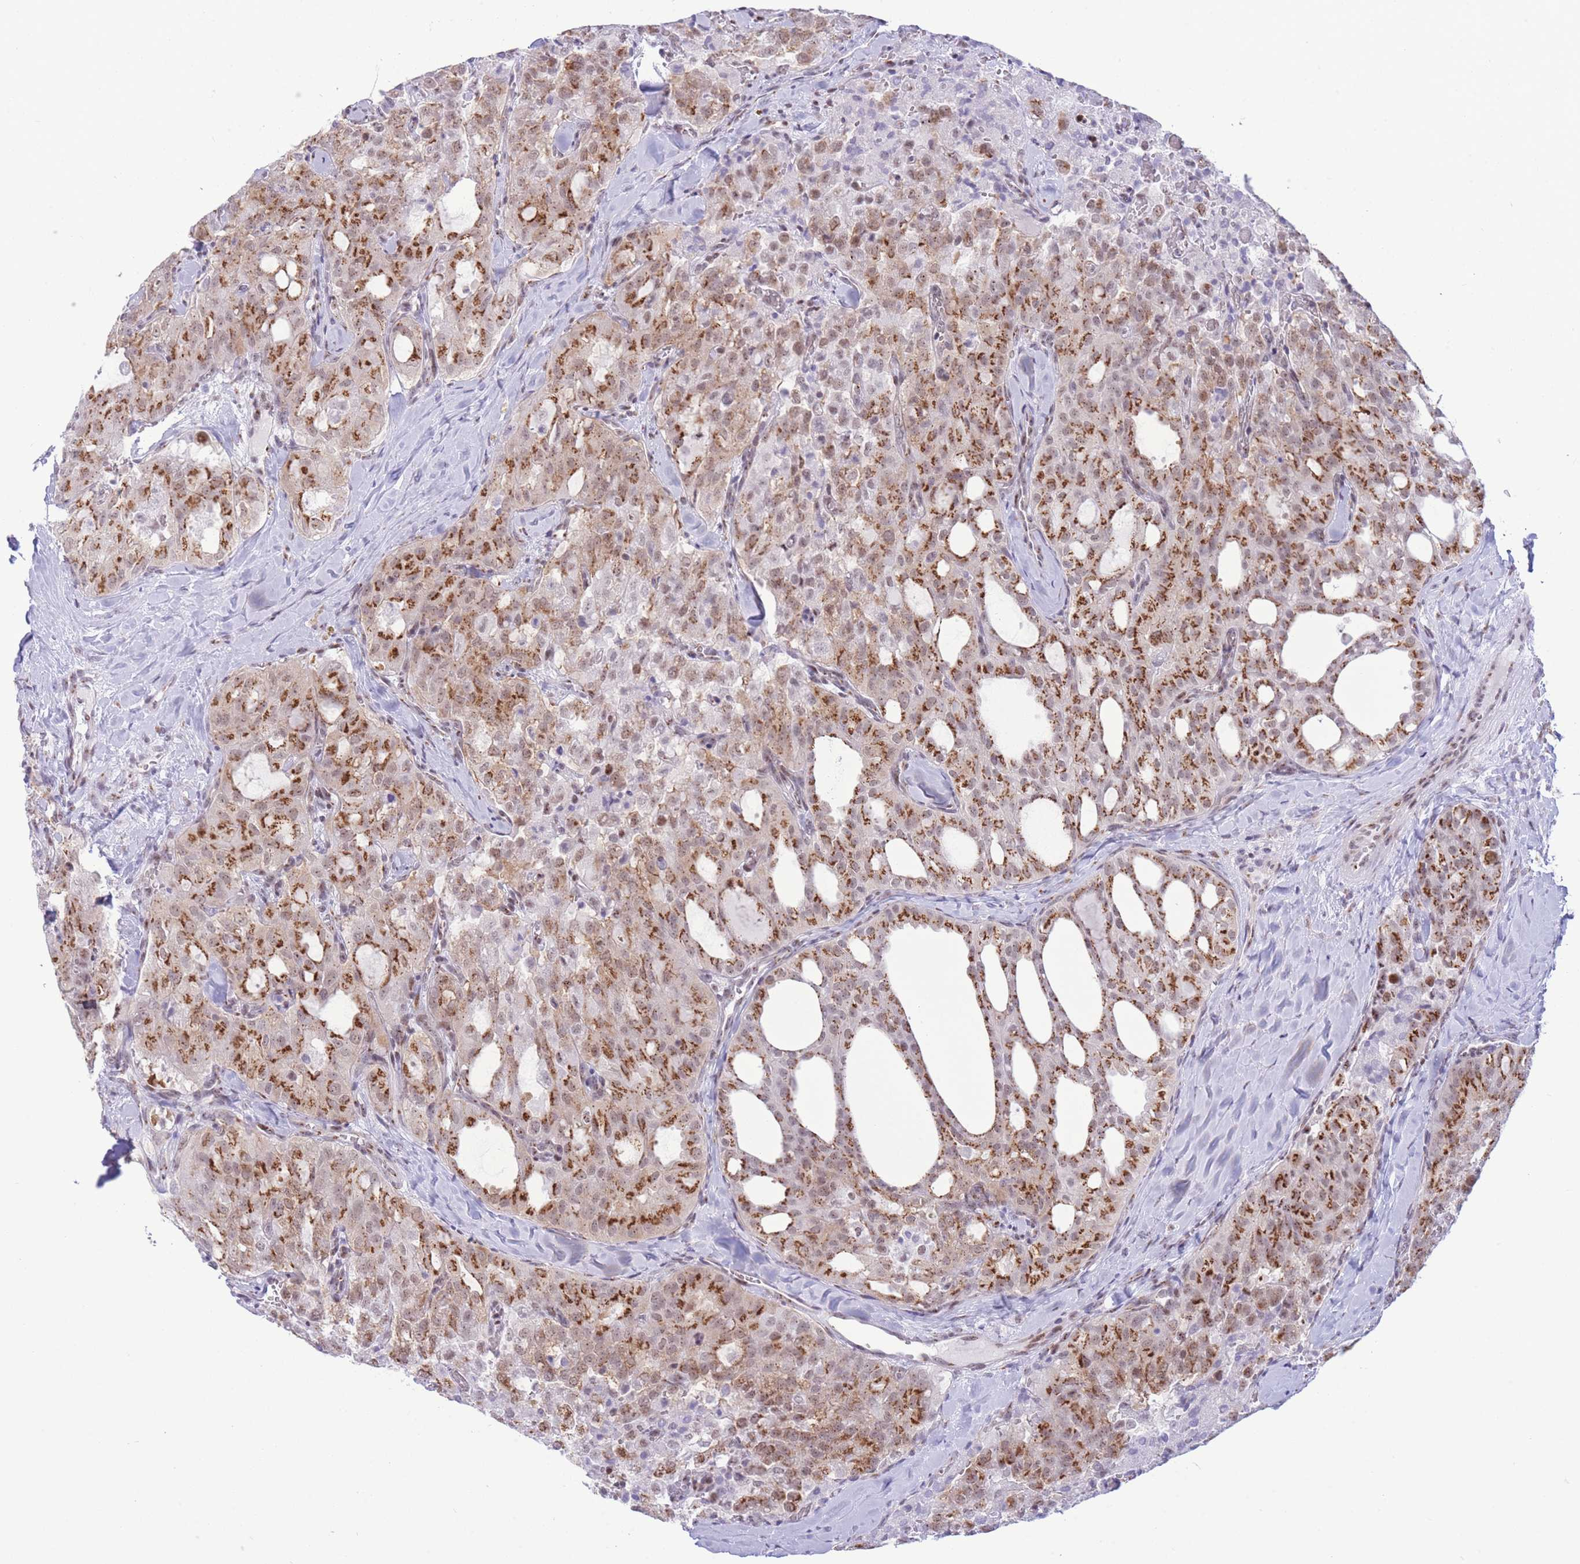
{"staining": {"intensity": "strong", "quantity": ">75%", "location": "cytoplasmic/membranous,nuclear"}, "tissue": "thyroid cancer", "cell_type": "Tumor cells", "image_type": "cancer", "snomed": [{"axis": "morphology", "description": "Follicular adenoma carcinoma, NOS"}, {"axis": "topography", "description": "Thyroid gland"}], "caption": "Approximately >75% of tumor cells in human thyroid cancer (follicular adenoma carcinoma) reveal strong cytoplasmic/membranous and nuclear protein staining as visualized by brown immunohistochemical staining.", "gene": "INO80C", "patient": {"sex": "male", "age": 75}}